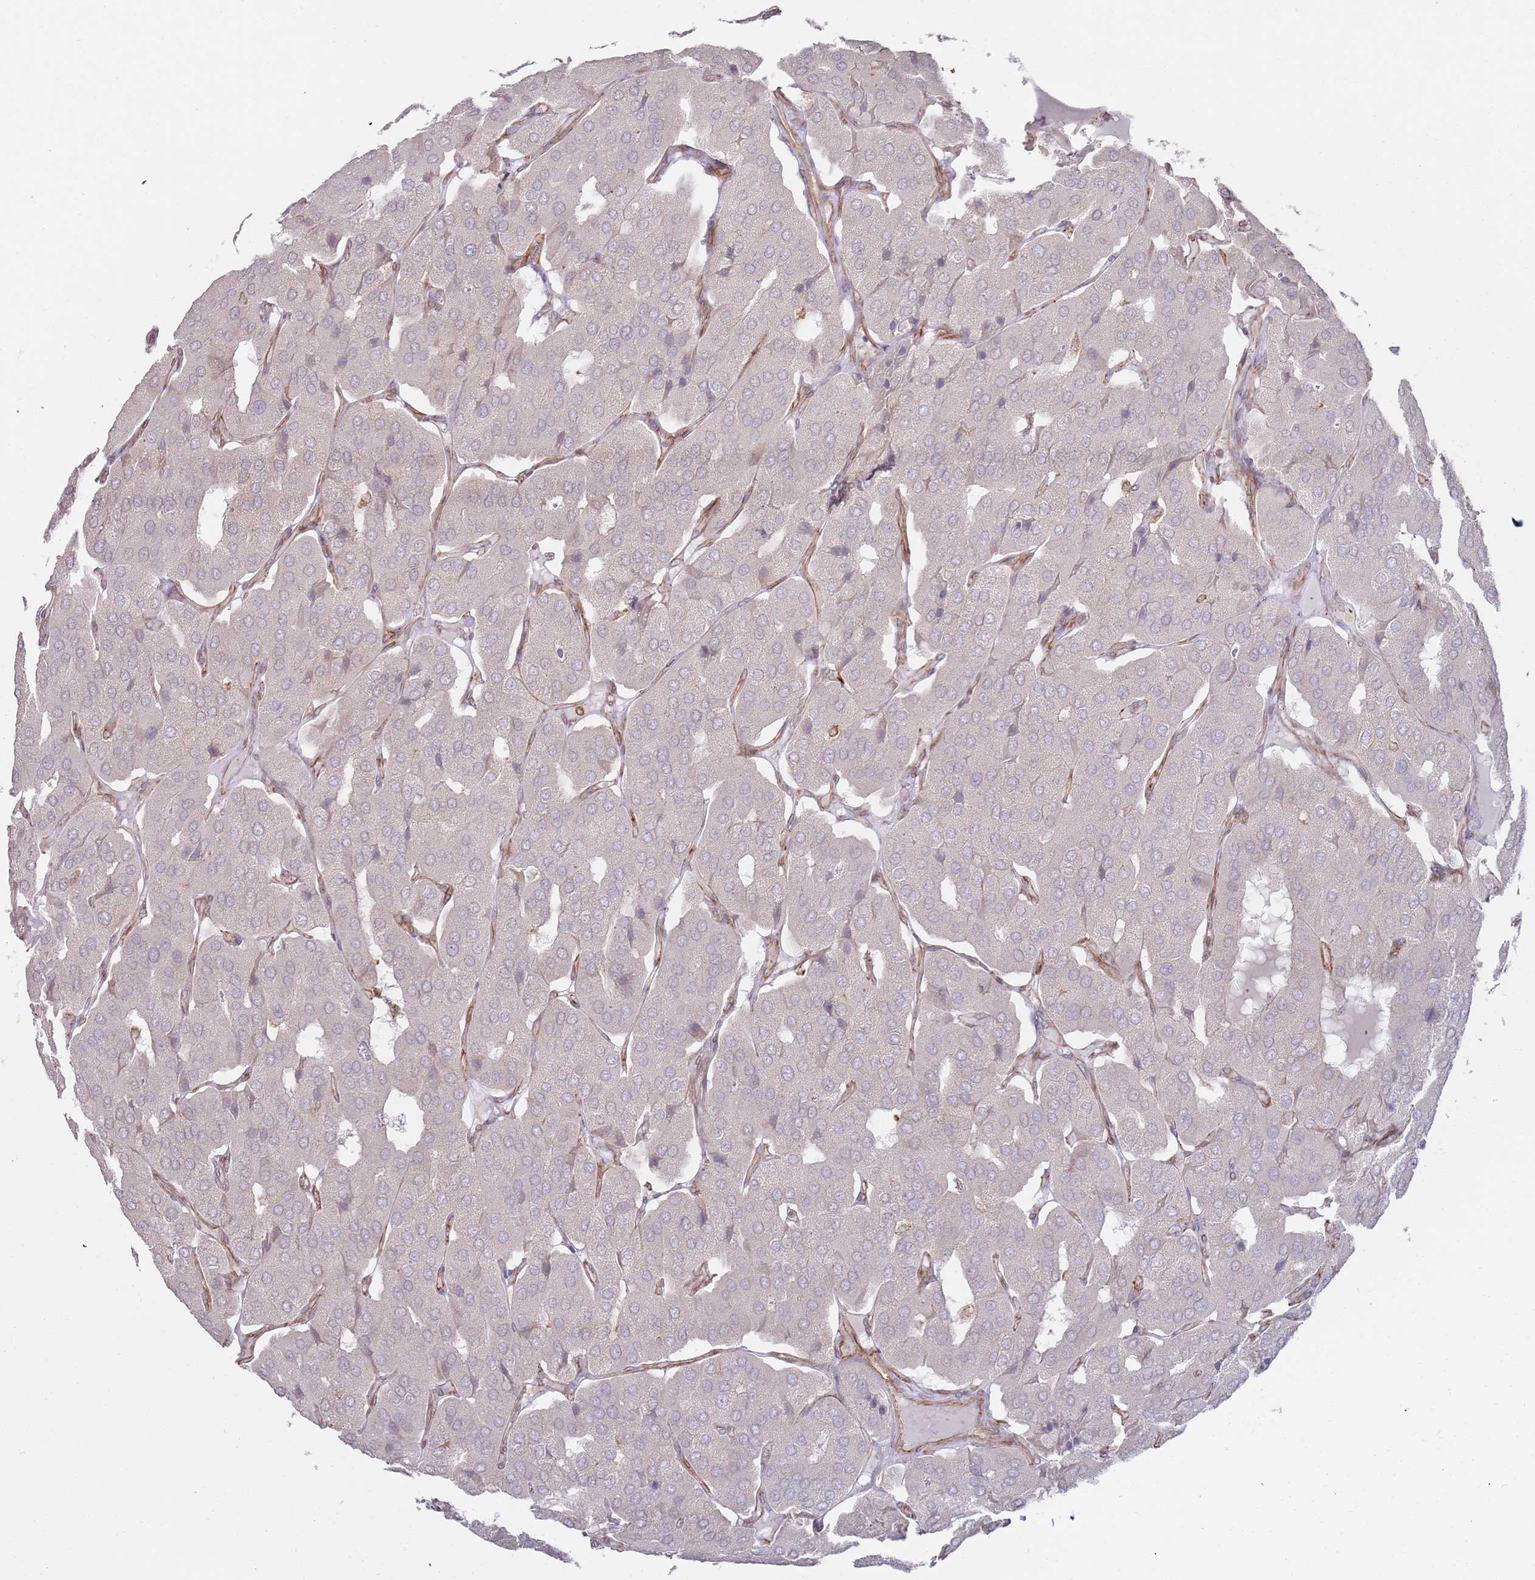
{"staining": {"intensity": "negative", "quantity": "none", "location": "none"}, "tissue": "parathyroid gland", "cell_type": "Glandular cells", "image_type": "normal", "snomed": [{"axis": "morphology", "description": "Normal tissue, NOS"}, {"axis": "morphology", "description": "Adenoma, NOS"}, {"axis": "topography", "description": "Parathyroid gland"}], "caption": "Parathyroid gland stained for a protein using immunohistochemistry (IHC) displays no positivity glandular cells.", "gene": "PHF21A", "patient": {"sex": "female", "age": 86}}